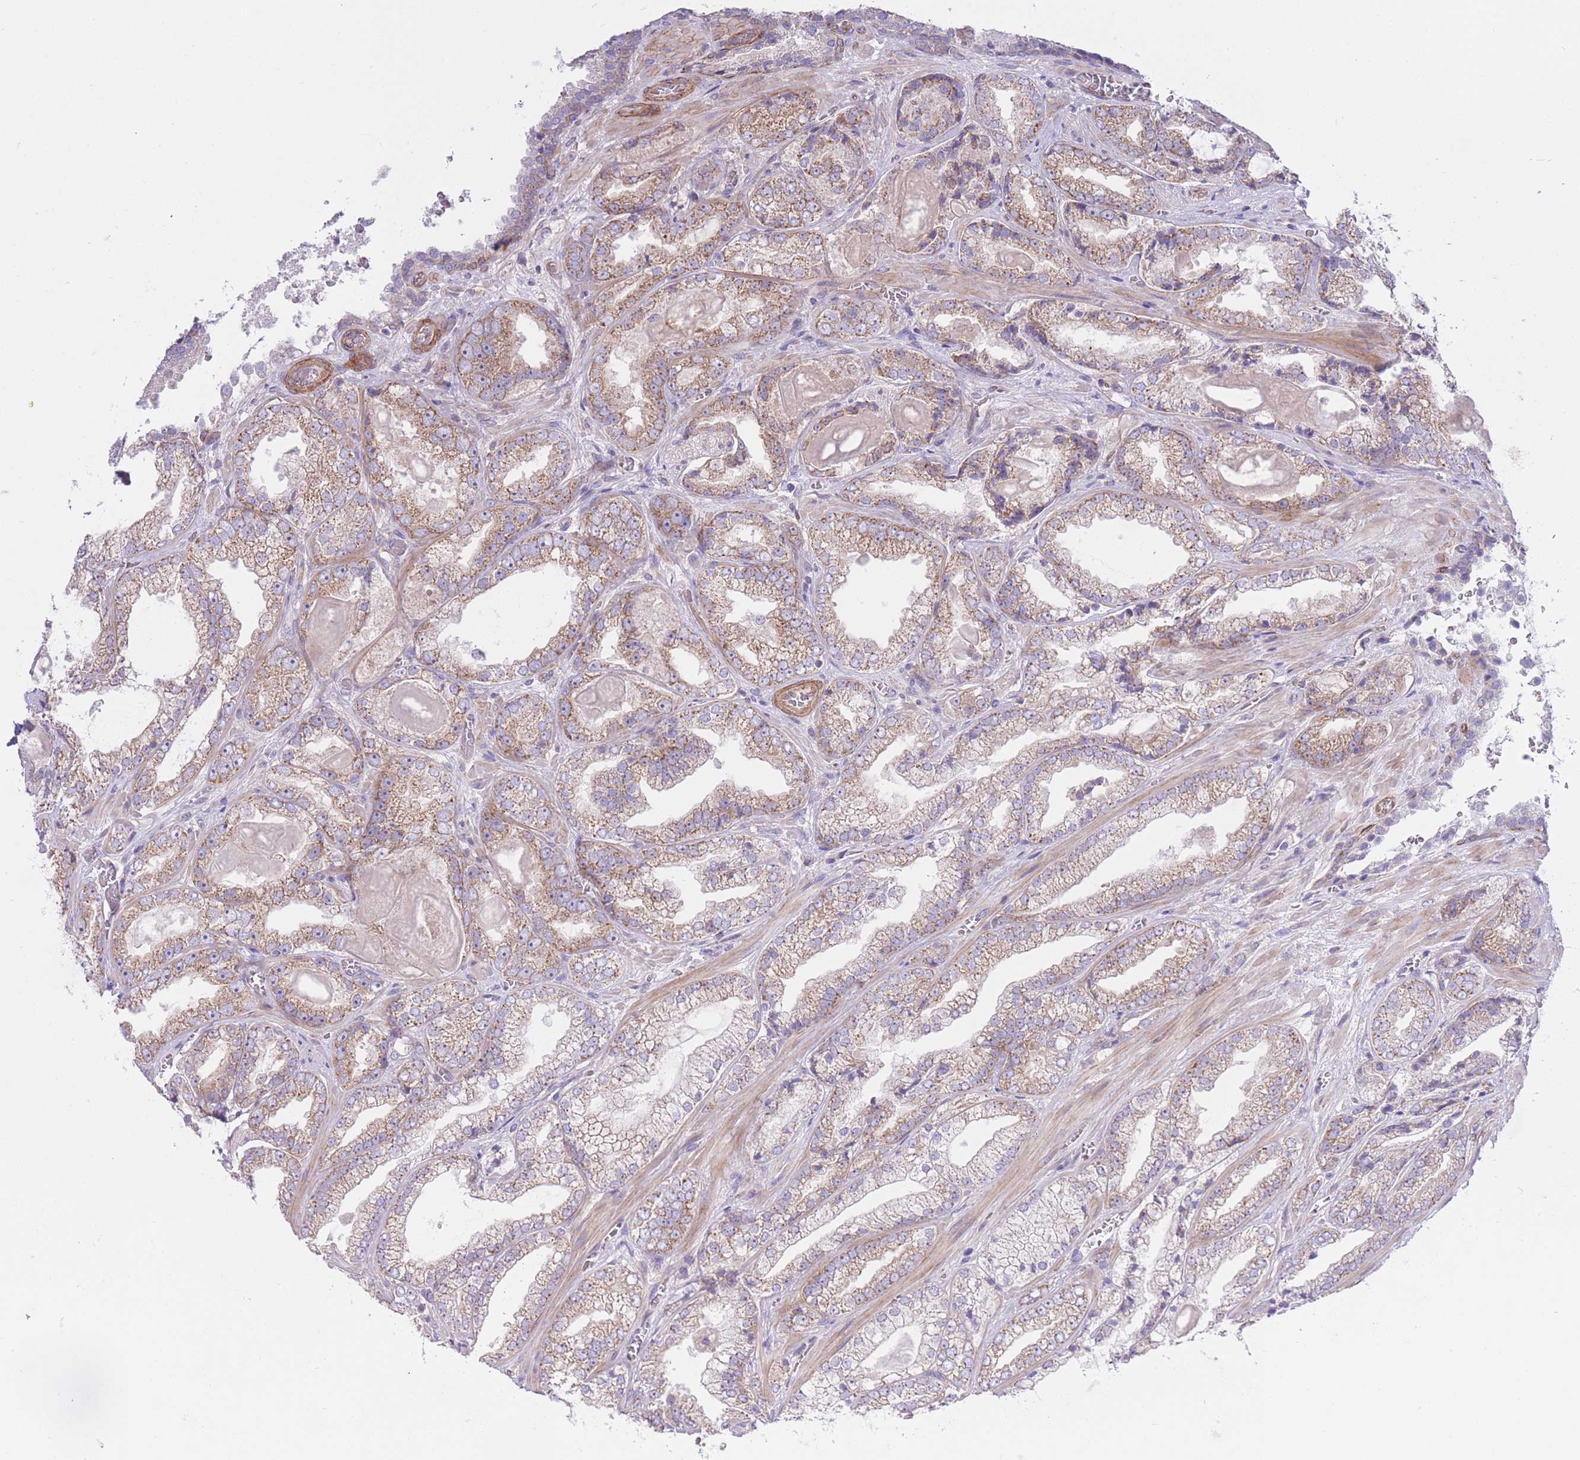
{"staining": {"intensity": "moderate", "quantity": ">75%", "location": "cytoplasmic/membranous"}, "tissue": "prostate cancer", "cell_type": "Tumor cells", "image_type": "cancer", "snomed": [{"axis": "morphology", "description": "Adenocarcinoma, Low grade"}, {"axis": "topography", "description": "Prostate"}], "caption": "A brown stain highlights moderate cytoplasmic/membranous positivity of a protein in human prostate cancer tumor cells. The protein is shown in brown color, while the nuclei are stained blue.", "gene": "CHAC1", "patient": {"sex": "male", "age": 57}}